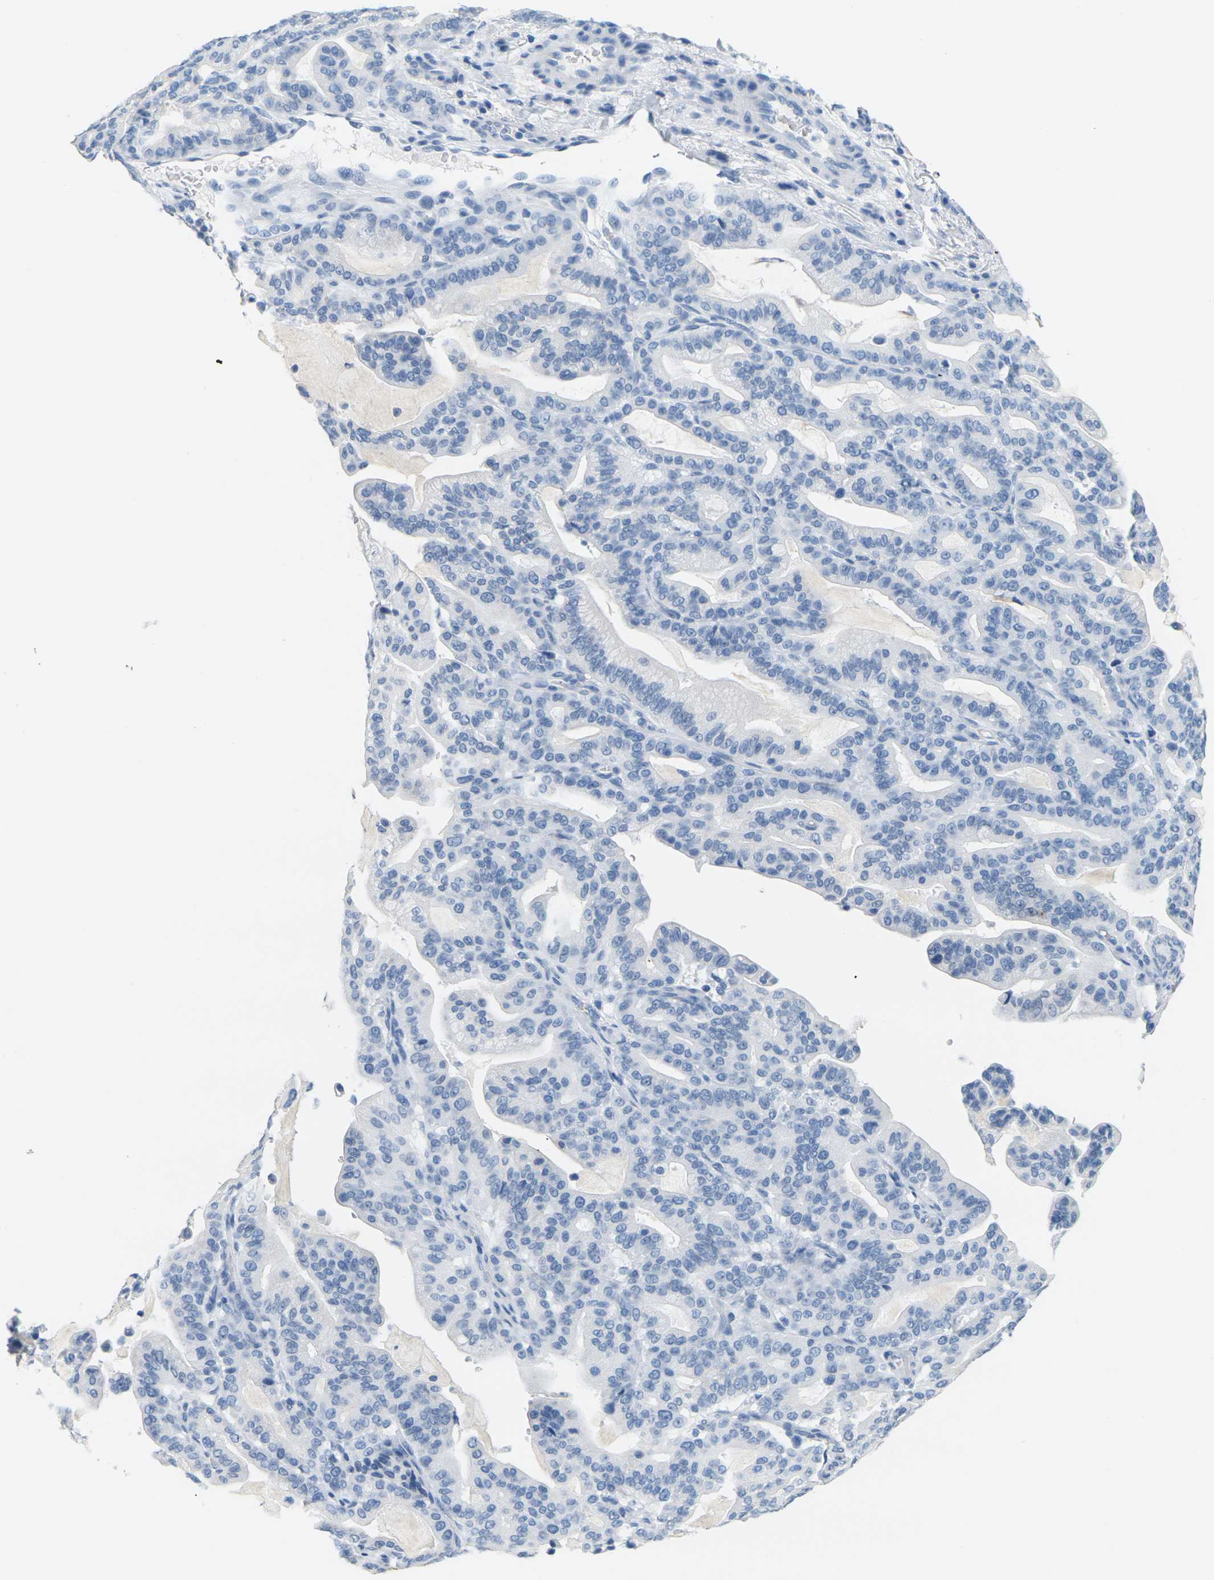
{"staining": {"intensity": "negative", "quantity": "none", "location": "none"}, "tissue": "pancreatic cancer", "cell_type": "Tumor cells", "image_type": "cancer", "snomed": [{"axis": "morphology", "description": "Adenocarcinoma, NOS"}, {"axis": "topography", "description": "Pancreas"}], "caption": "A micrograph of human pancreatic adenocarcinoma is negative for staining in tumor cells.", "gene": "CTAG1A", "patient": {"sex": "male", "age": 63}}